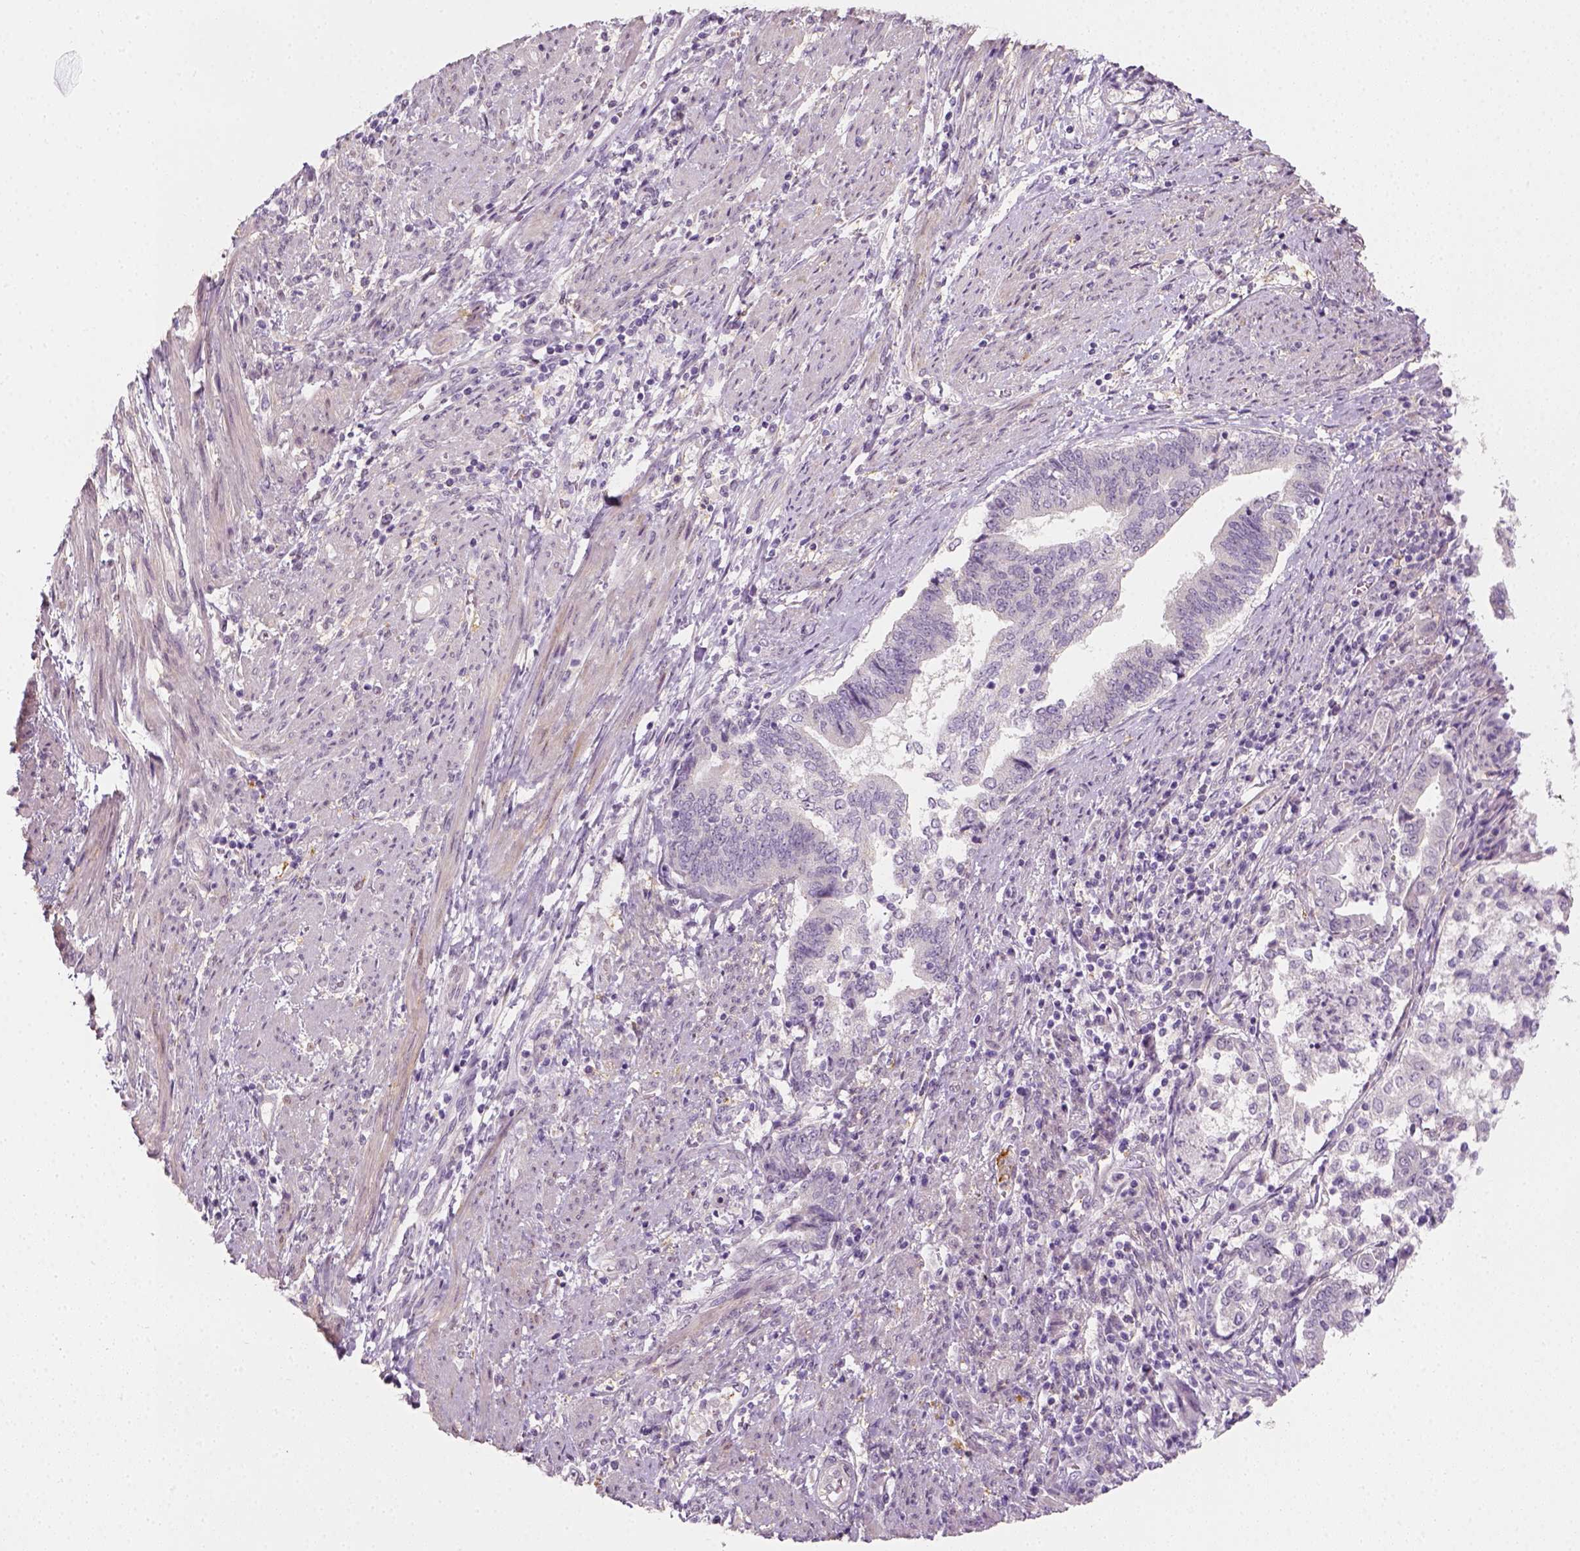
{"staining": {"intensity": "negative", "quantity": "none", "location": "none"}, "tissue": "endometrial cancer", "cell_type": "Tumor cells", "image_type": "cancer", "snomed": [{"axis": "morphology", "description": "Adenocarcinoma, NOS"}, {"axis": "topography", "description": "Endometrium"}], "caption": "Immunohistochemistry (IHC) histopathology image of neoplastic tissue: endometrial adenocarcinoma stained with DAB (3,3'-diaminobenzidine) reveals no significant protein expression in tumor cells. (DAB IHC with hematoxylin counter stain).", "gene": "FAM163B", "patient": {"sex": "female", "age": 65}}